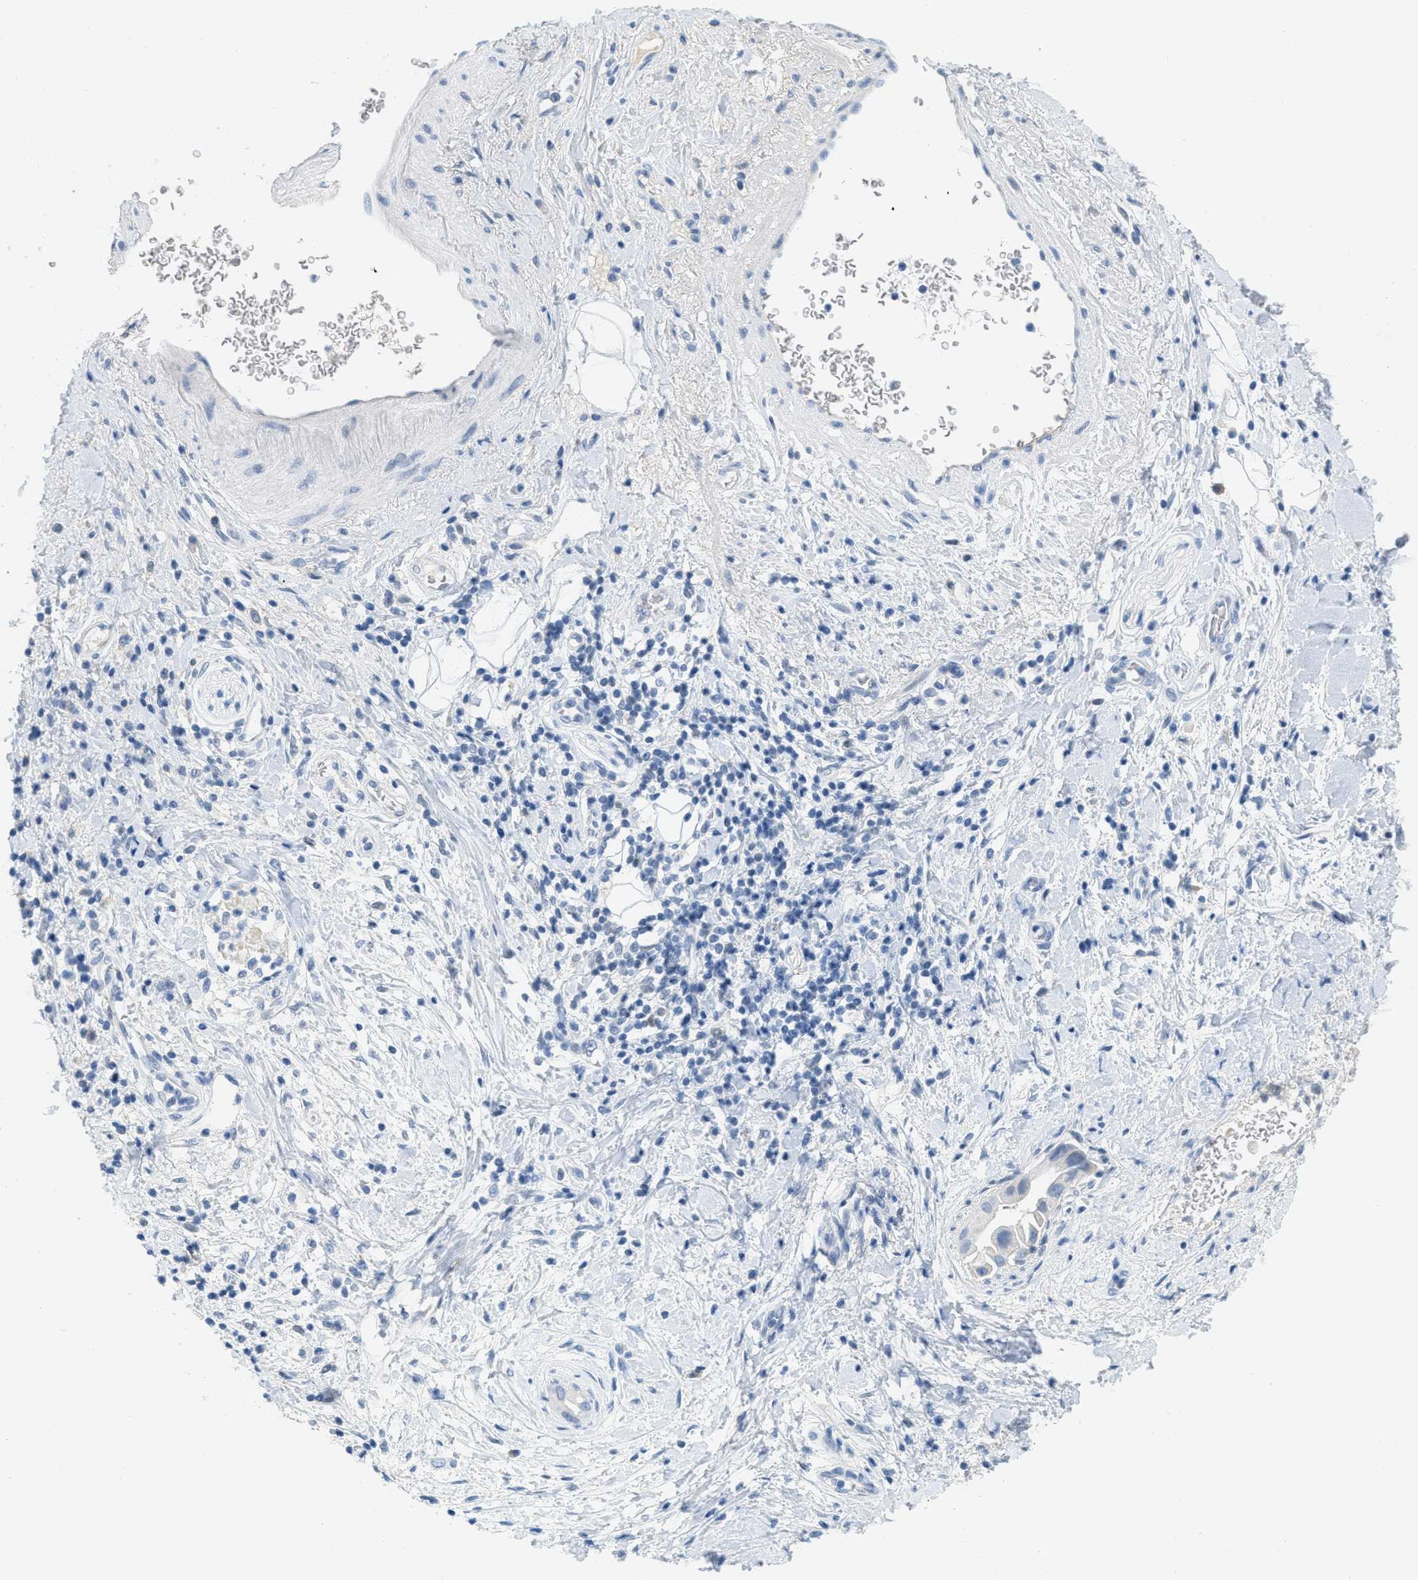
{"staining": {"intensity": "negative", "quantity": "none", "location": "none"}, "tissue": "pancreatic cancer", "cell_type": "Tumor cells", "image_type": "cancer", "snomed": [{"axis": "morphology", "description": "Adenocarcinoma, NOS"}, {"axis": "topography", "description": "Pancreas"}], "caption": "Immunohistochemistry image of neoplastic tissue: human pancreatic cancer stained with DAB shows no significant protein expression in tumor cells. (Stains: DAB IHC with hematoxylin counter stain, Microscopy: brightfield microscopy at high magnification).", "gene": "HSF2", "patient": {"sex": "male", "age": 55}}